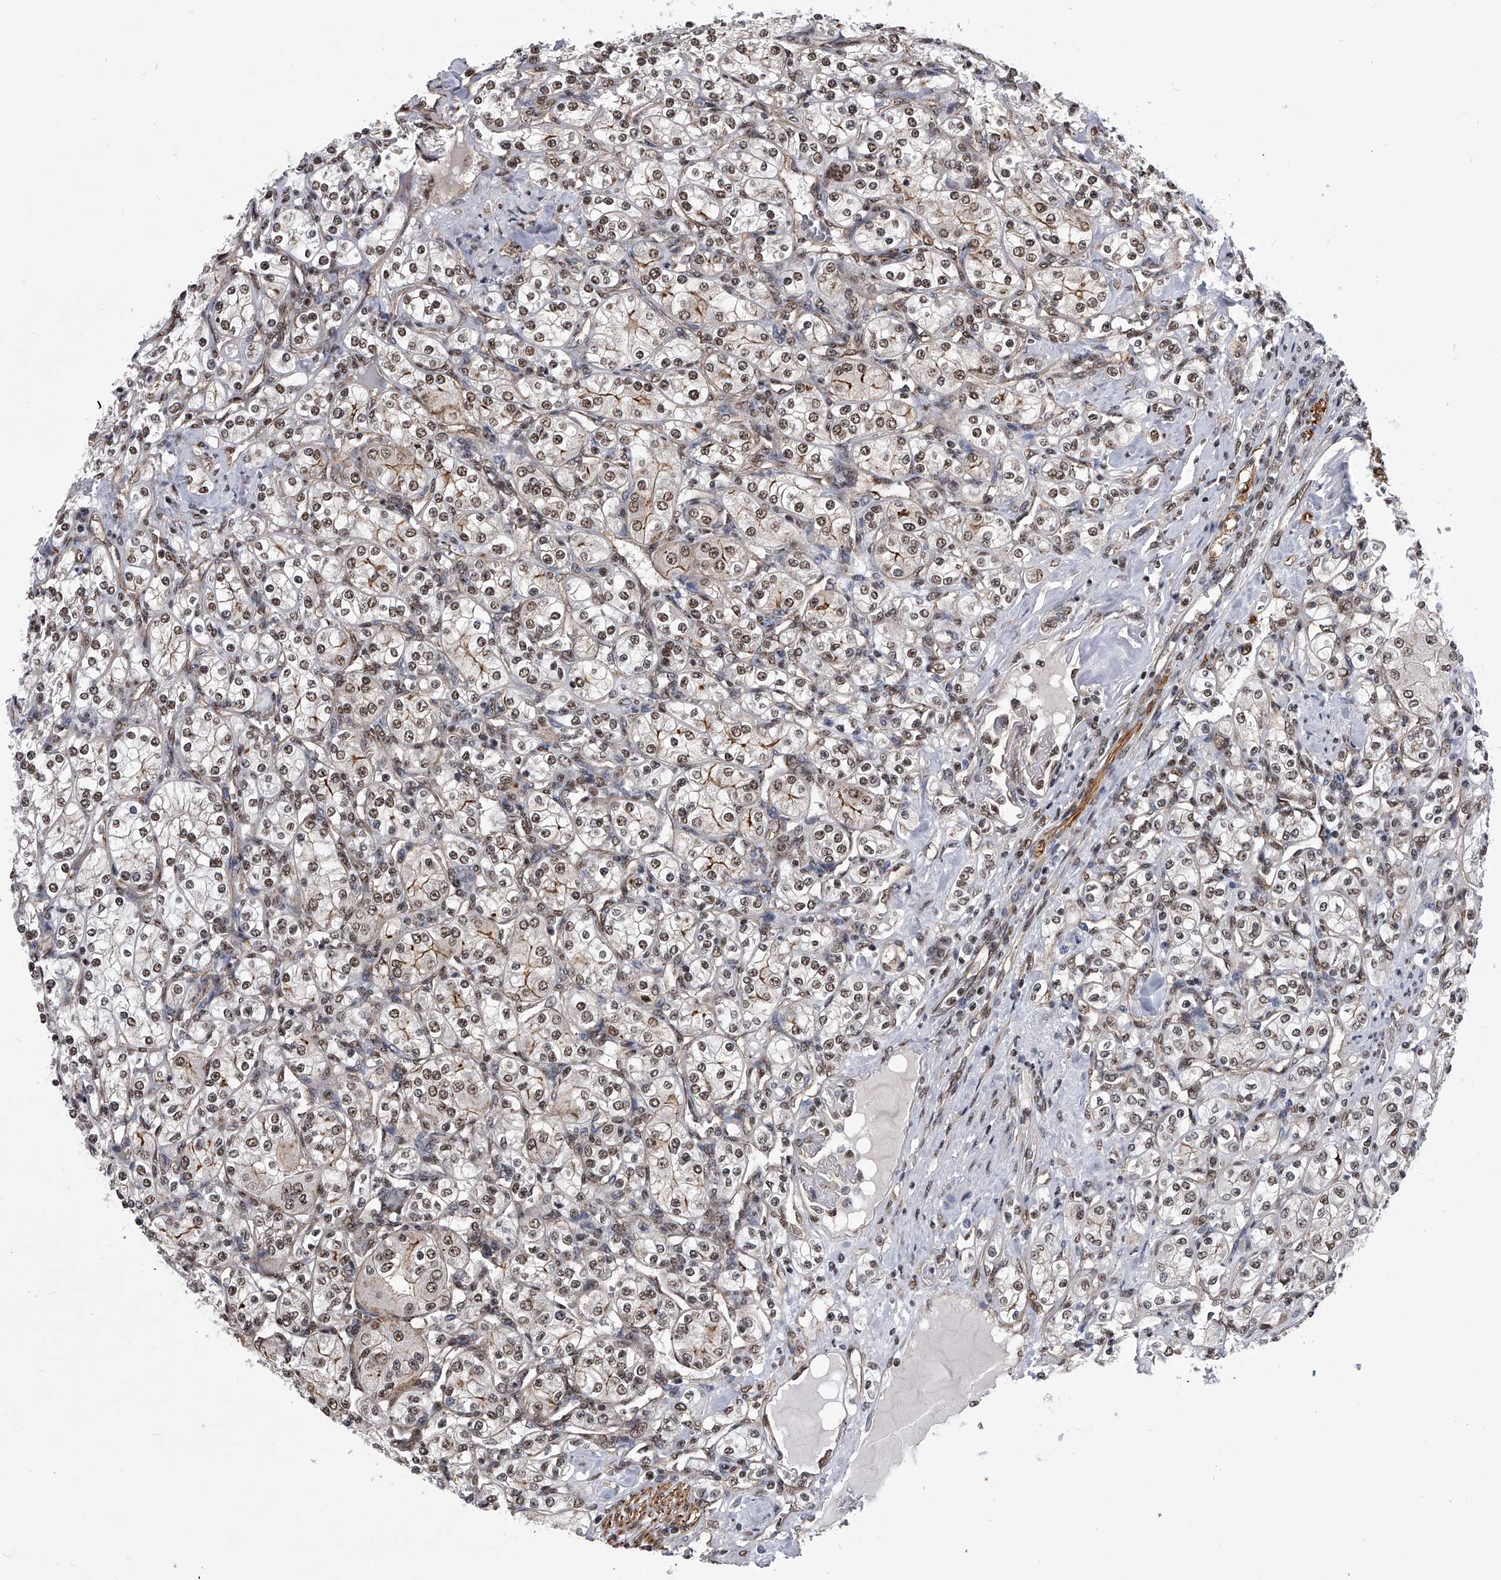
{"staining": {"intensity": "moderate", "quantity": ">75%", "location": "nuclear"}, "tissue": "renal cancer", "cell_type": "Tumor cells", "image_type": "cancer", "snomed": [{"axis": "morphology", "description": "Adenocarcinoma, NOS"}, {"axis": "topography", "description": "Kidney"}], "caption": "The histopathology image exhibits a brown stain indicating the presence of a protein in the nuclear of tumor cells in renal cancer (adenocarcinoma).", "gene": "ZNF76", "patient": {"sex": "male", "age": 77}}